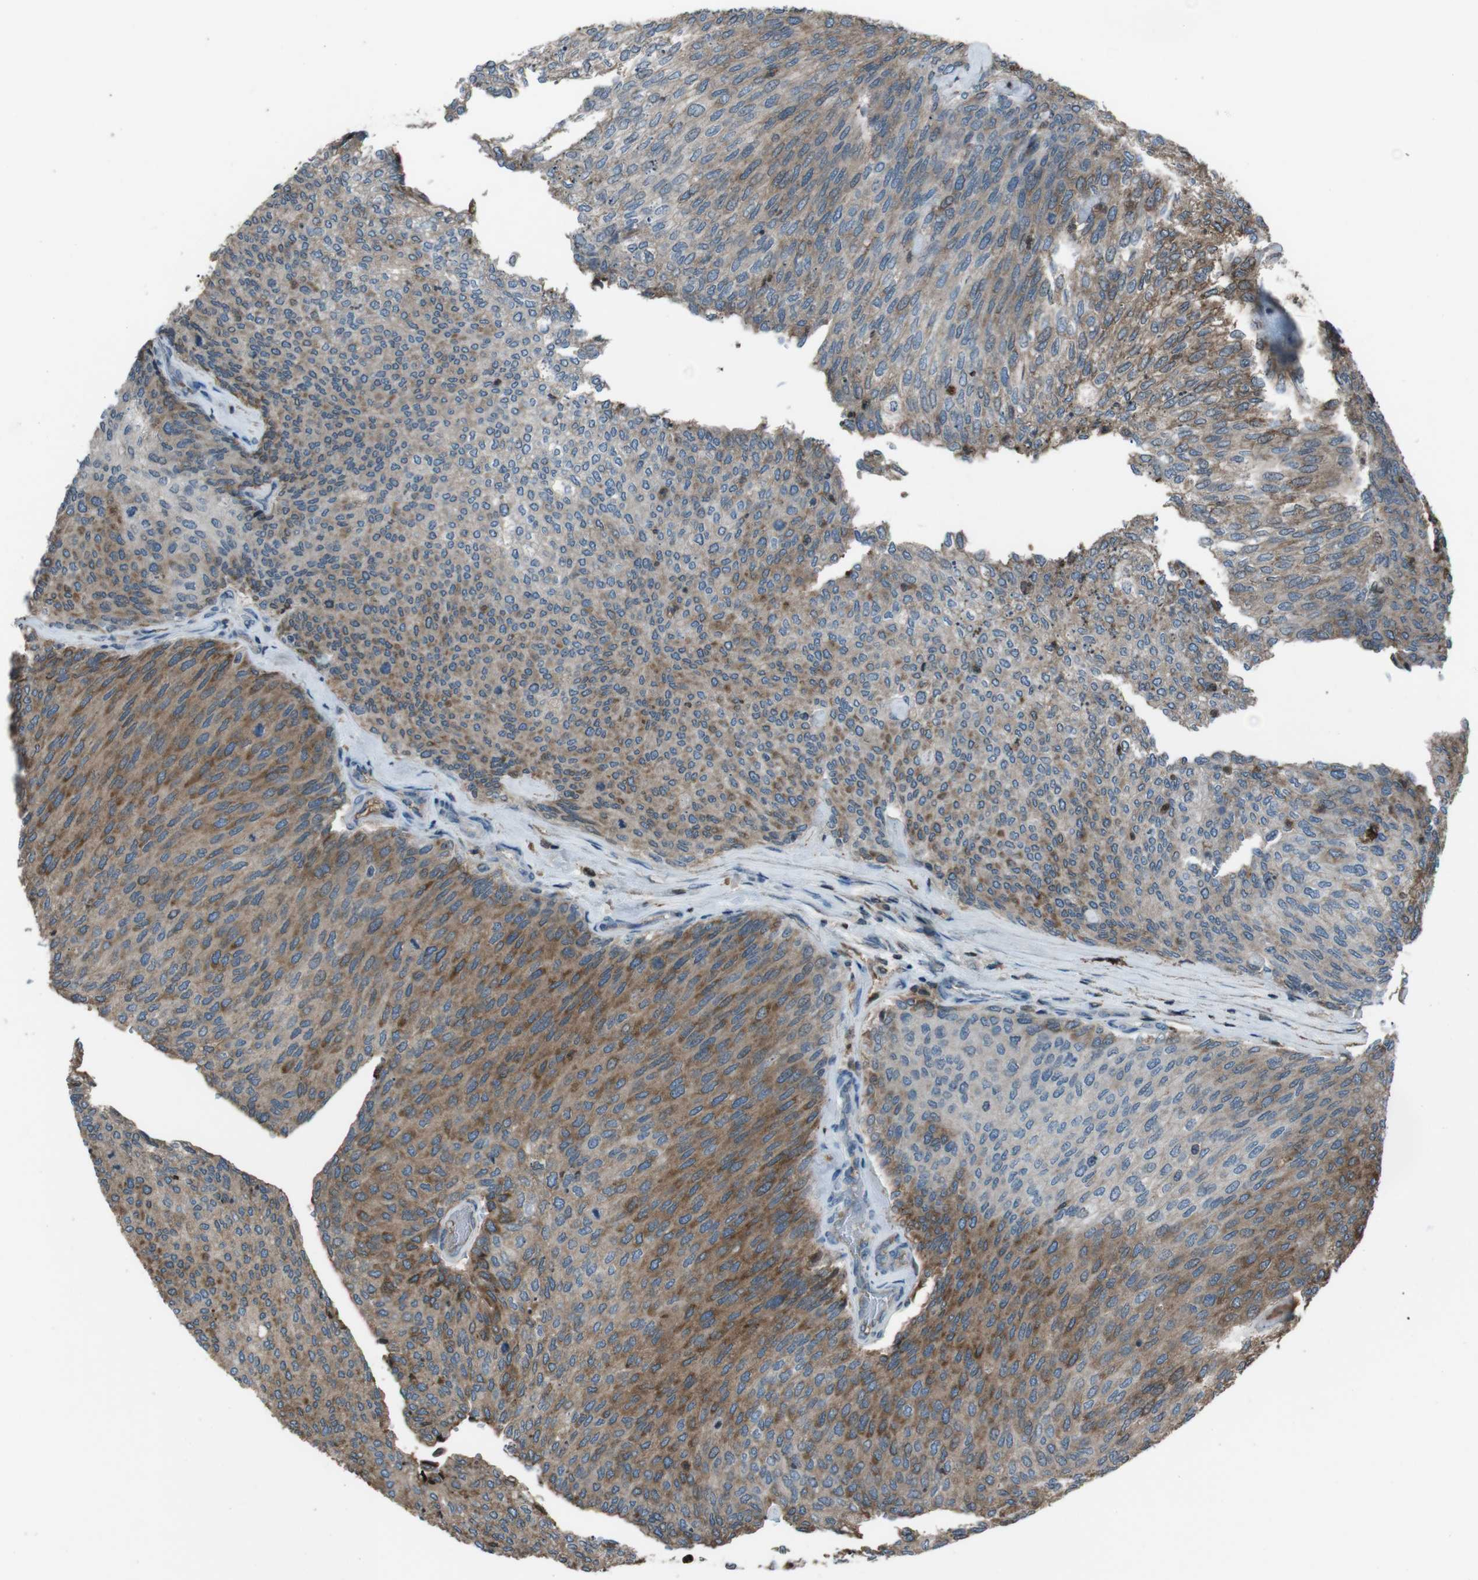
{"staining": {"intensity": "moderate", "quantity": ">75%", "location": "cytoplasmic/membranous"}, "tissue": "urothelial cancer", "cell_type": "Tumor cells", "image_type": "cancer", "snomed": [{"axis": "morphology", "description": "Urothelial carcinoma, Low grade"}, {"axis": "topography", "description": "Urinary bladder"}], "caption": "Brown immunohistochemical staining in urothelial carcinoma (low-grade) shows moderate cytoplasmic/membranous expression in approximately >75% of tumor cells.", "gene": "UGT1A6", "patient": {"sex": "female", "age": 79}}